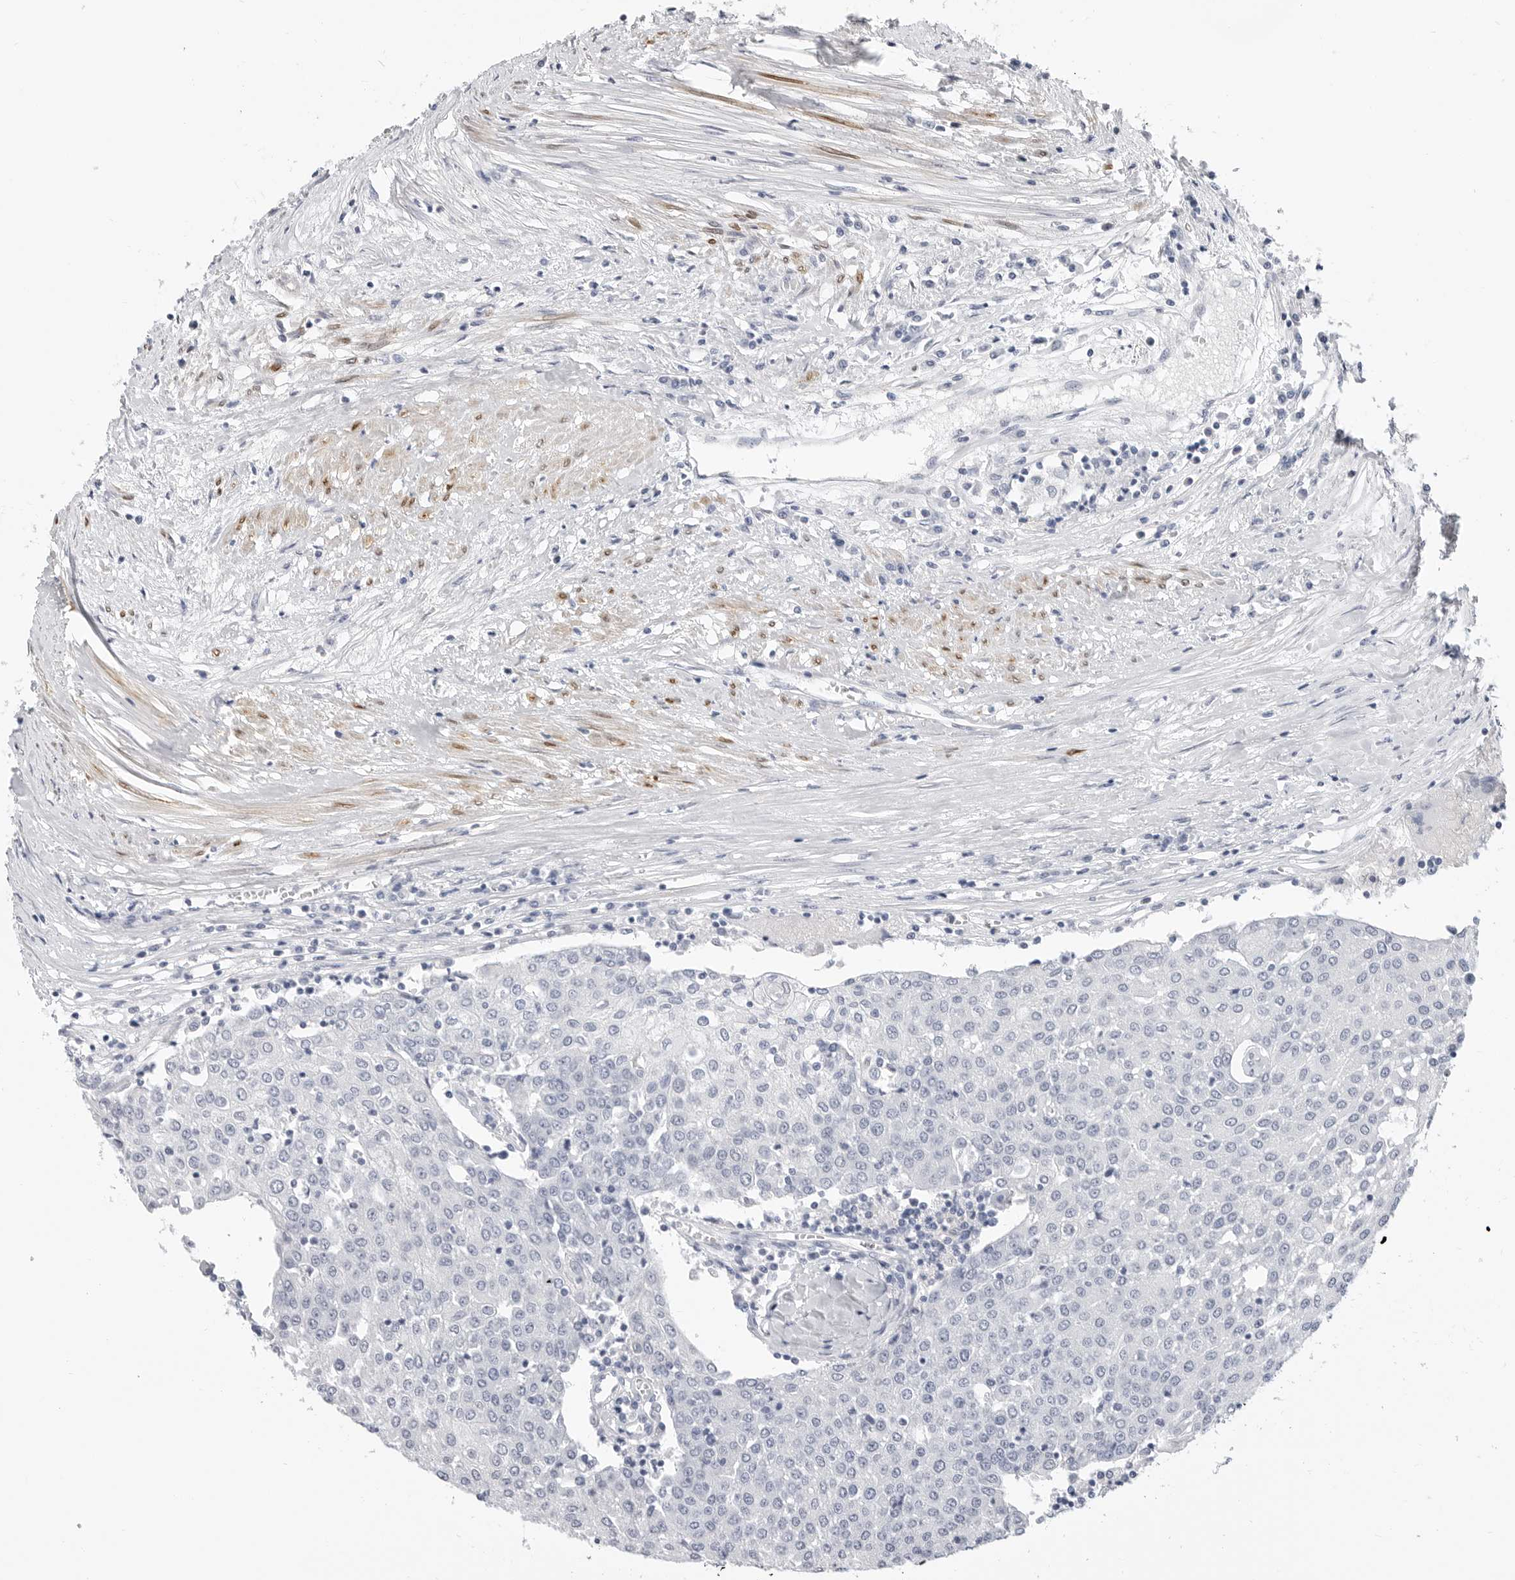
{"staining": {"intensity": "negative", "quantity": "none", "location": "none"}, "tissue": "urothelial cancer", "cell_type": "Tumor cells", "image_type": "cancer", "snomed": [{"axis": "morphology", "description": "Urothelial carcinoma, High grade"}, {"axis": "topography", "description": "Urinary bladder"}], "caption": "Immunohistochemistry (IHC) of human urothelial cancer displays no expression in tumor cells.", "gene": "PLN", "patient": {"sex": "female", "age": 85}}